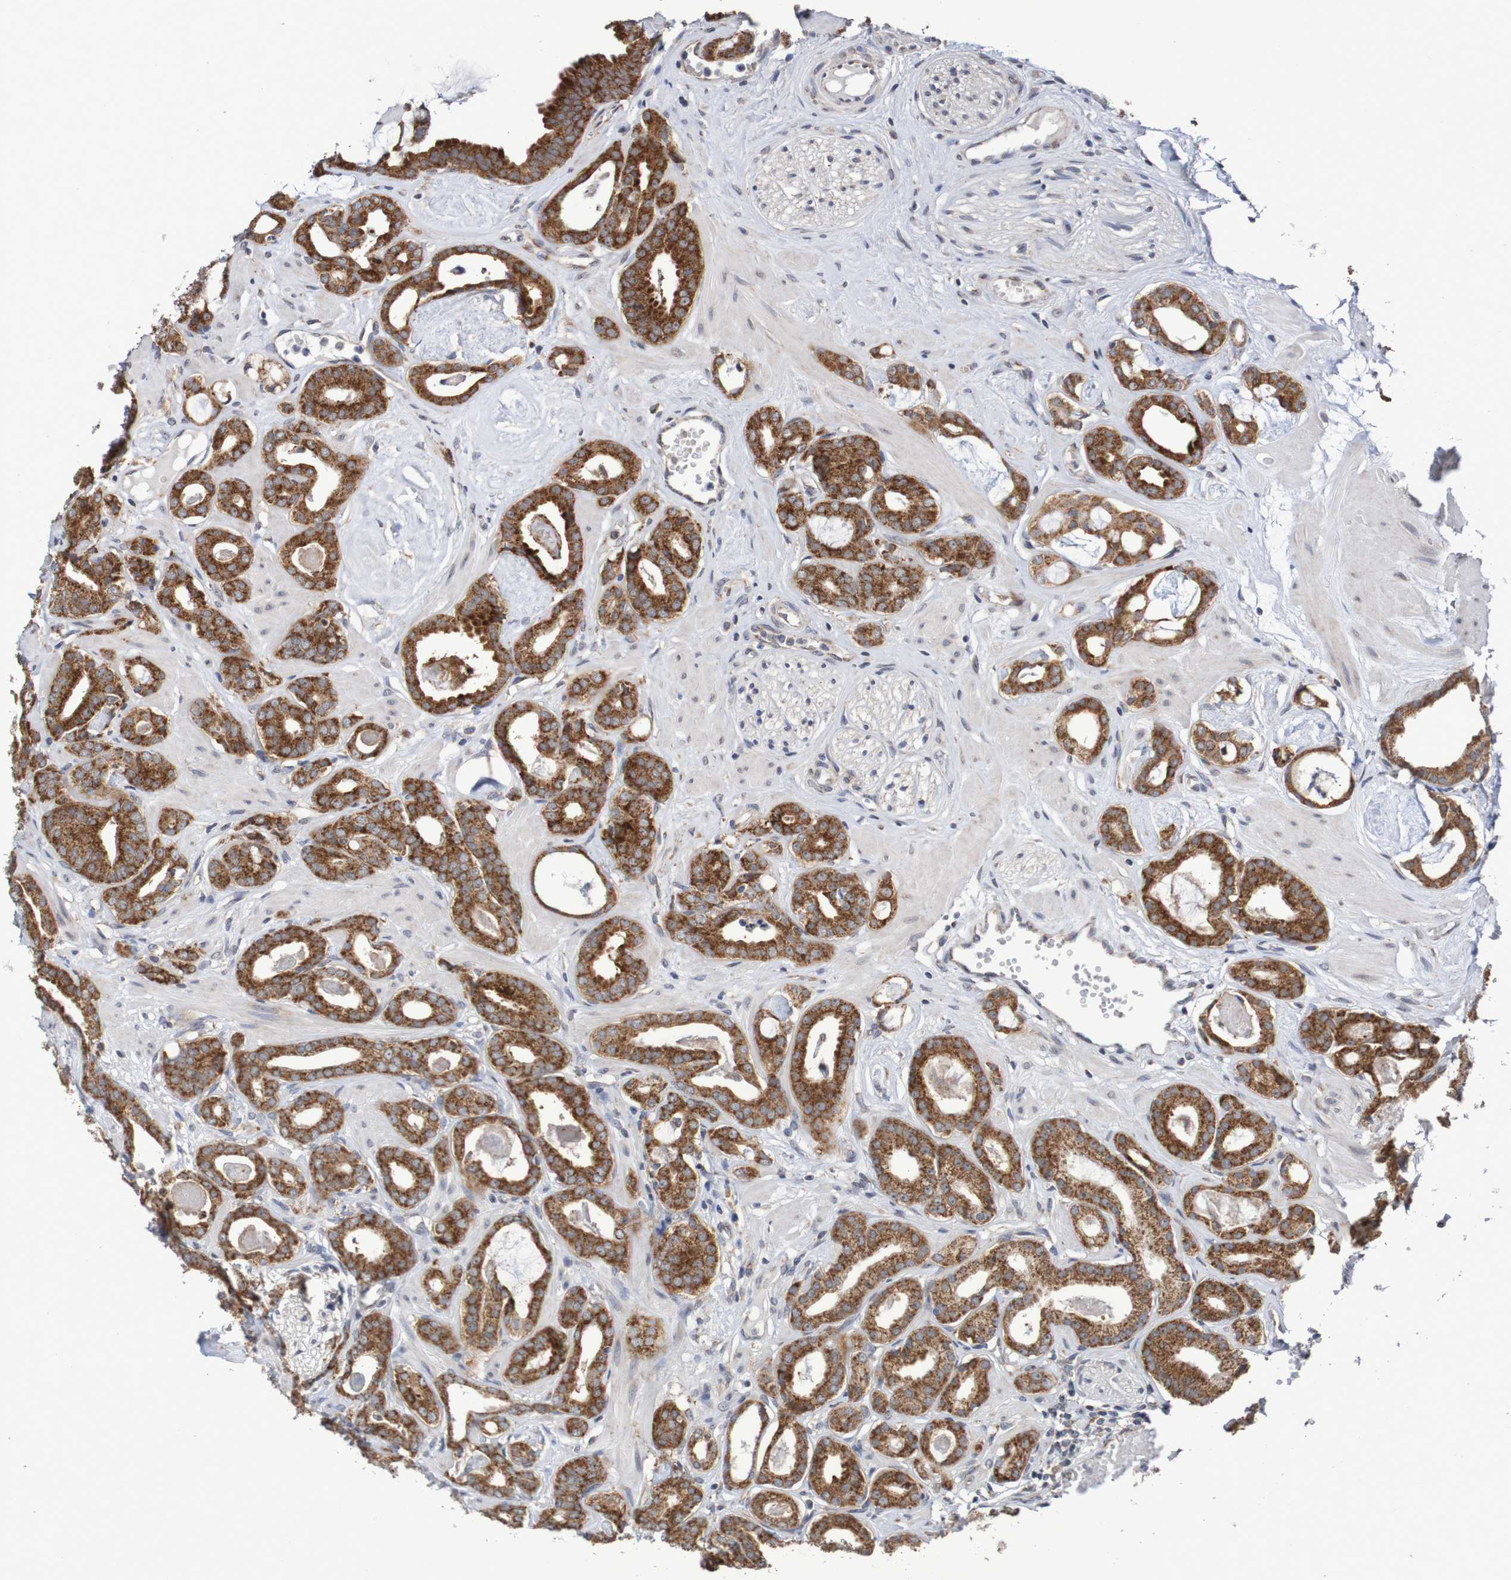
{"staining": {"intensity": "strong", "quantity": ">75%", "location": "cytoplasmic/membranous"}, "tissue": "prostate cancer", "cell_type": "Tumor cells", "image_type": "cancer", "snomed": [{"axis": "morphology", "description": "Adenocarcinoma, Low grade"}, {"axis": "topography", "description": "Prostate"}], "caption": "Low-grade adenocarcinoma (prostate) tissue exhibits strong cytoplasmic/membranous positivity in about >75% of tumor cells (DAB (3,3'-diaminobenzidine) IHC with brightfield microscopy, high magnification).", "gene": "DVL1", "patient": {"sex": "male", "age": 53}}